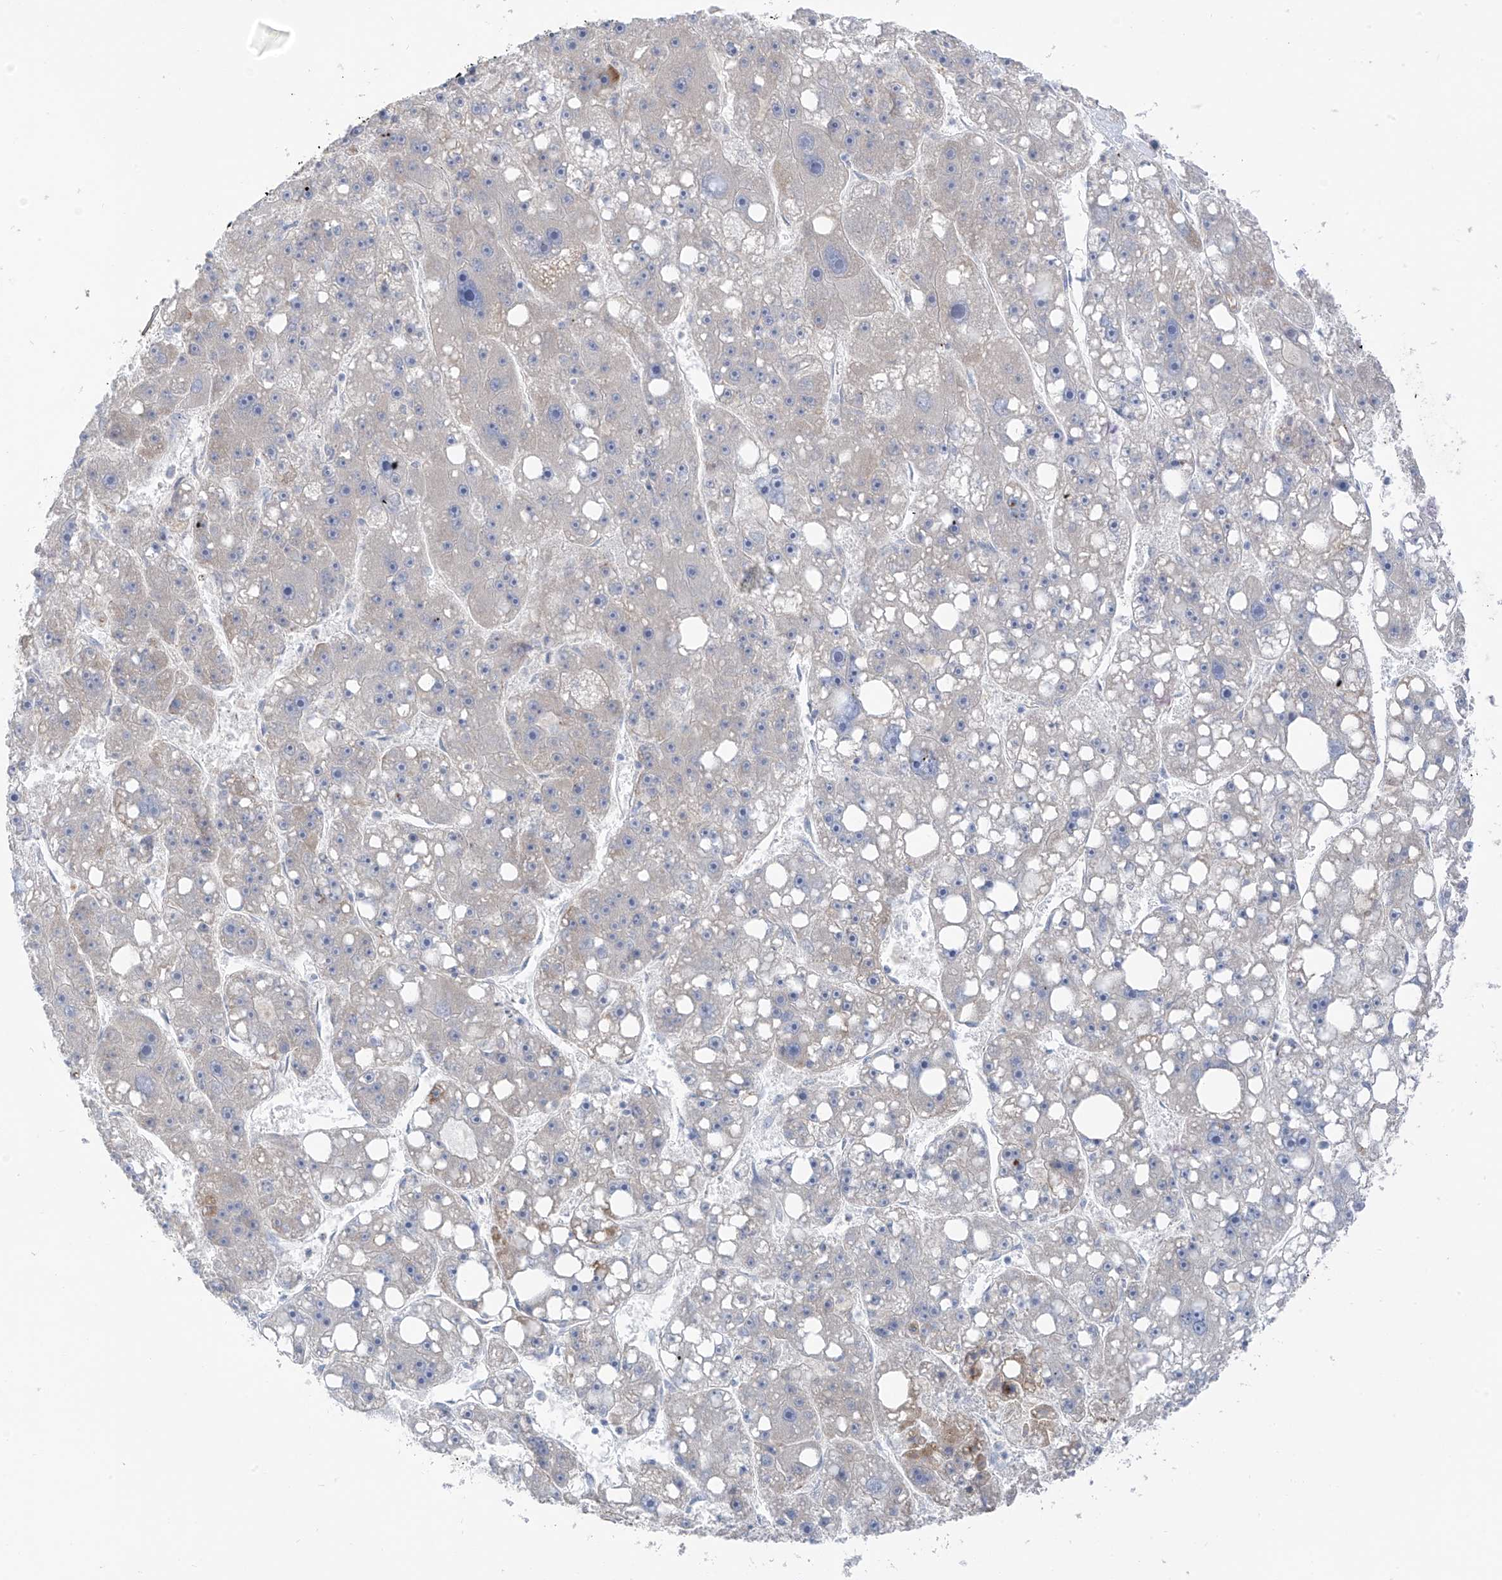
{"staining": {"intensity": "negative", "quantity": "none", "location": "none"}, "tissue": "liver cancer", "cell_type": "Tumor cells", "image_type": "cancer", "snomed": [{"axis": "morphology", "description": "Carcinoma, Hepatocellular, NOS"}, {"axis": "topography", "description": "Liver"}], "caption": "The image demonstrates no significant expression in tumor cells of liver cancer. (DAB immunohistochemistry (IHC) visualized using brightfield microscopy, high magnification).", "gene": "NALCN", "patient": {"sex": "female", "age": 61}}